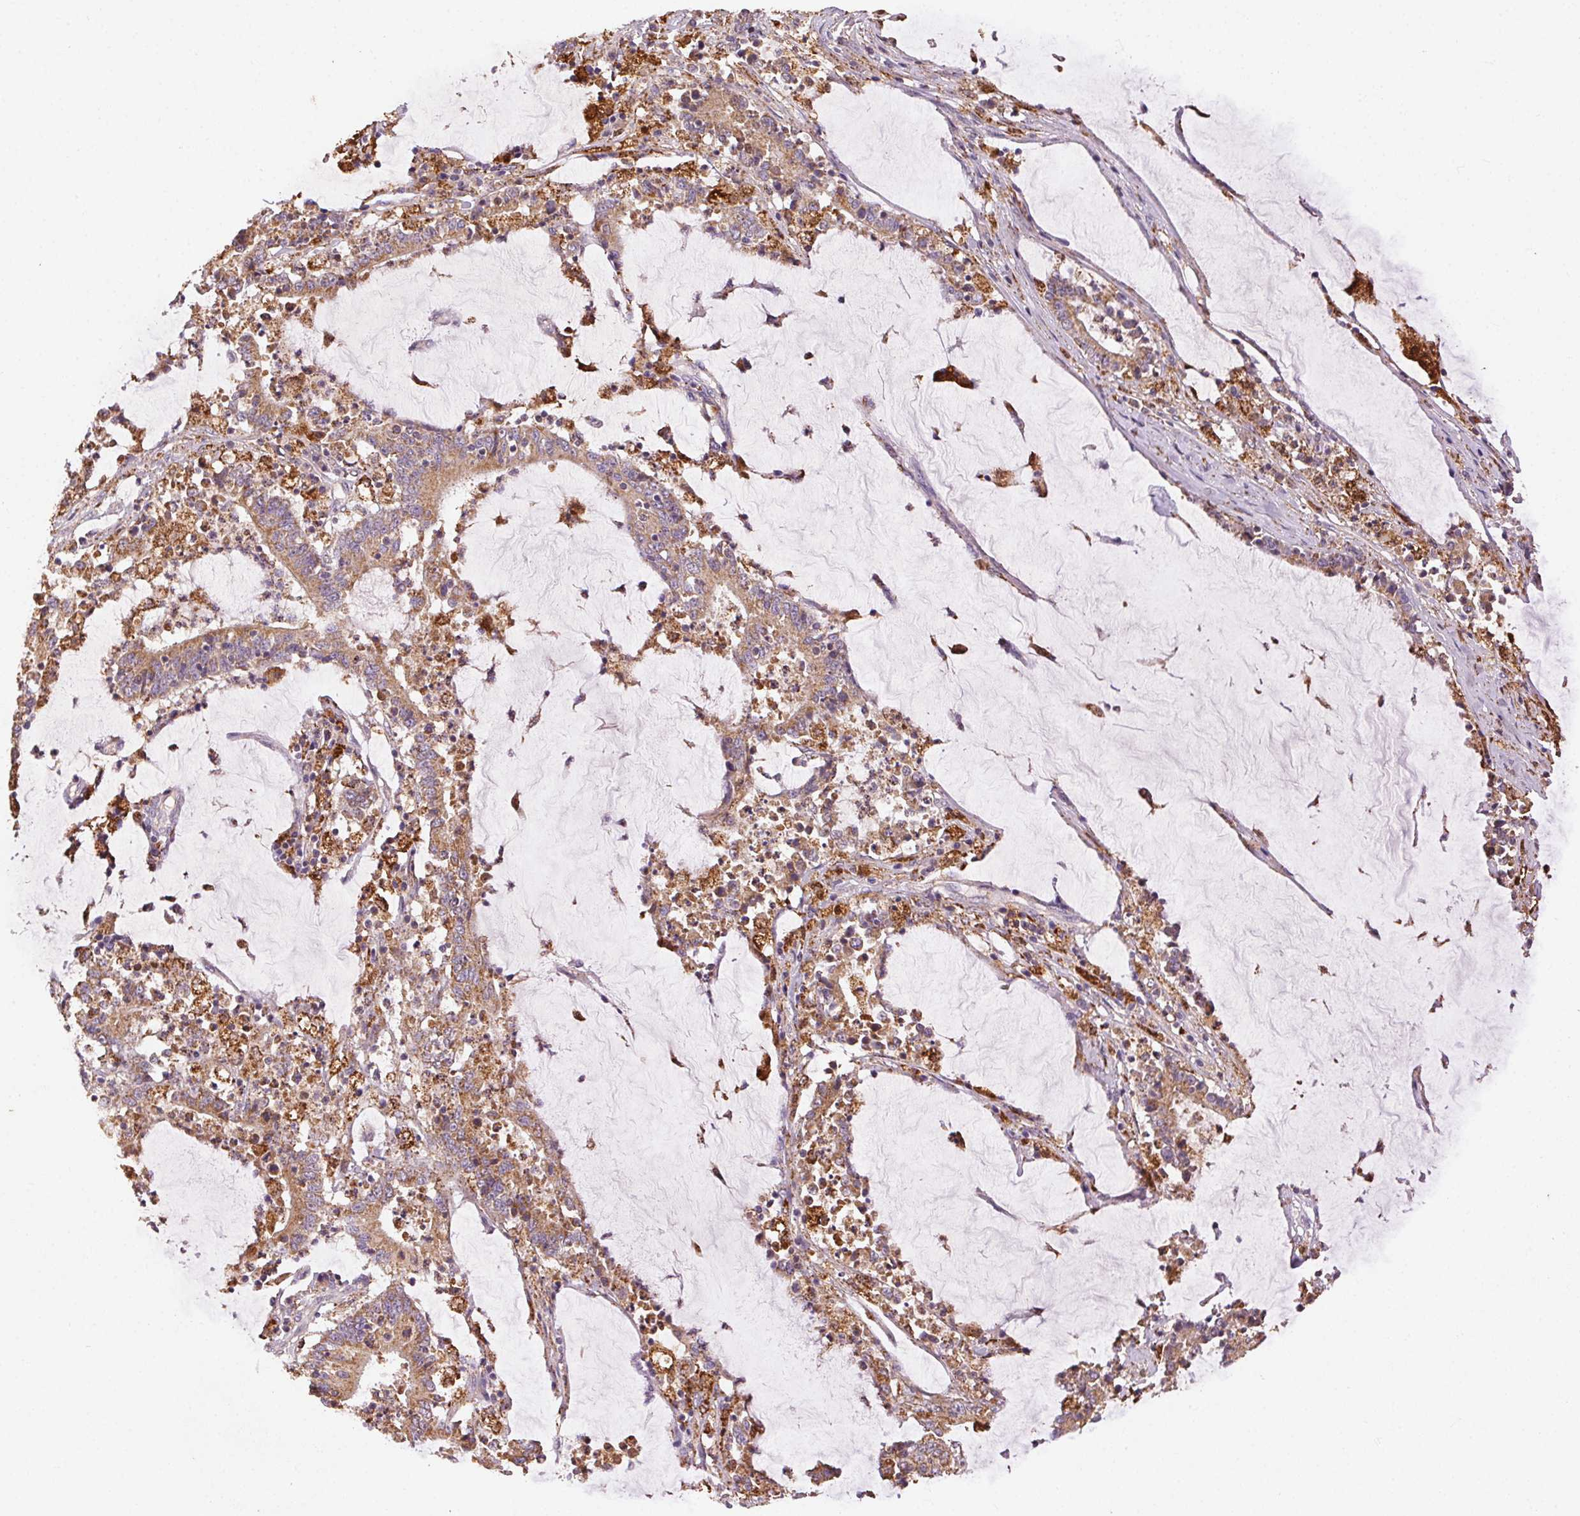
{"staining": {"intensity": "weak", "quantity": ">75%", "location": "cytoplasmic/membranous"}, "tissue": "stomach cancer", "cell_type": "Tumor cells", "image_type": "cancer", "snomed": [{"axis": "morphology", "description": "Adenocarcinoma, NOS"}, {"axis": "topography", "description": "Stomach, upper"}], "caption": "There is low levels of weak cytoplasmic/membranous staining in tumor cells of stomach adenocarcinoma, as demonstrated by immunohistochemical staining (brown color).", "gene": "FNBP1L", "patient": {"sex": "male", "age": 68}}